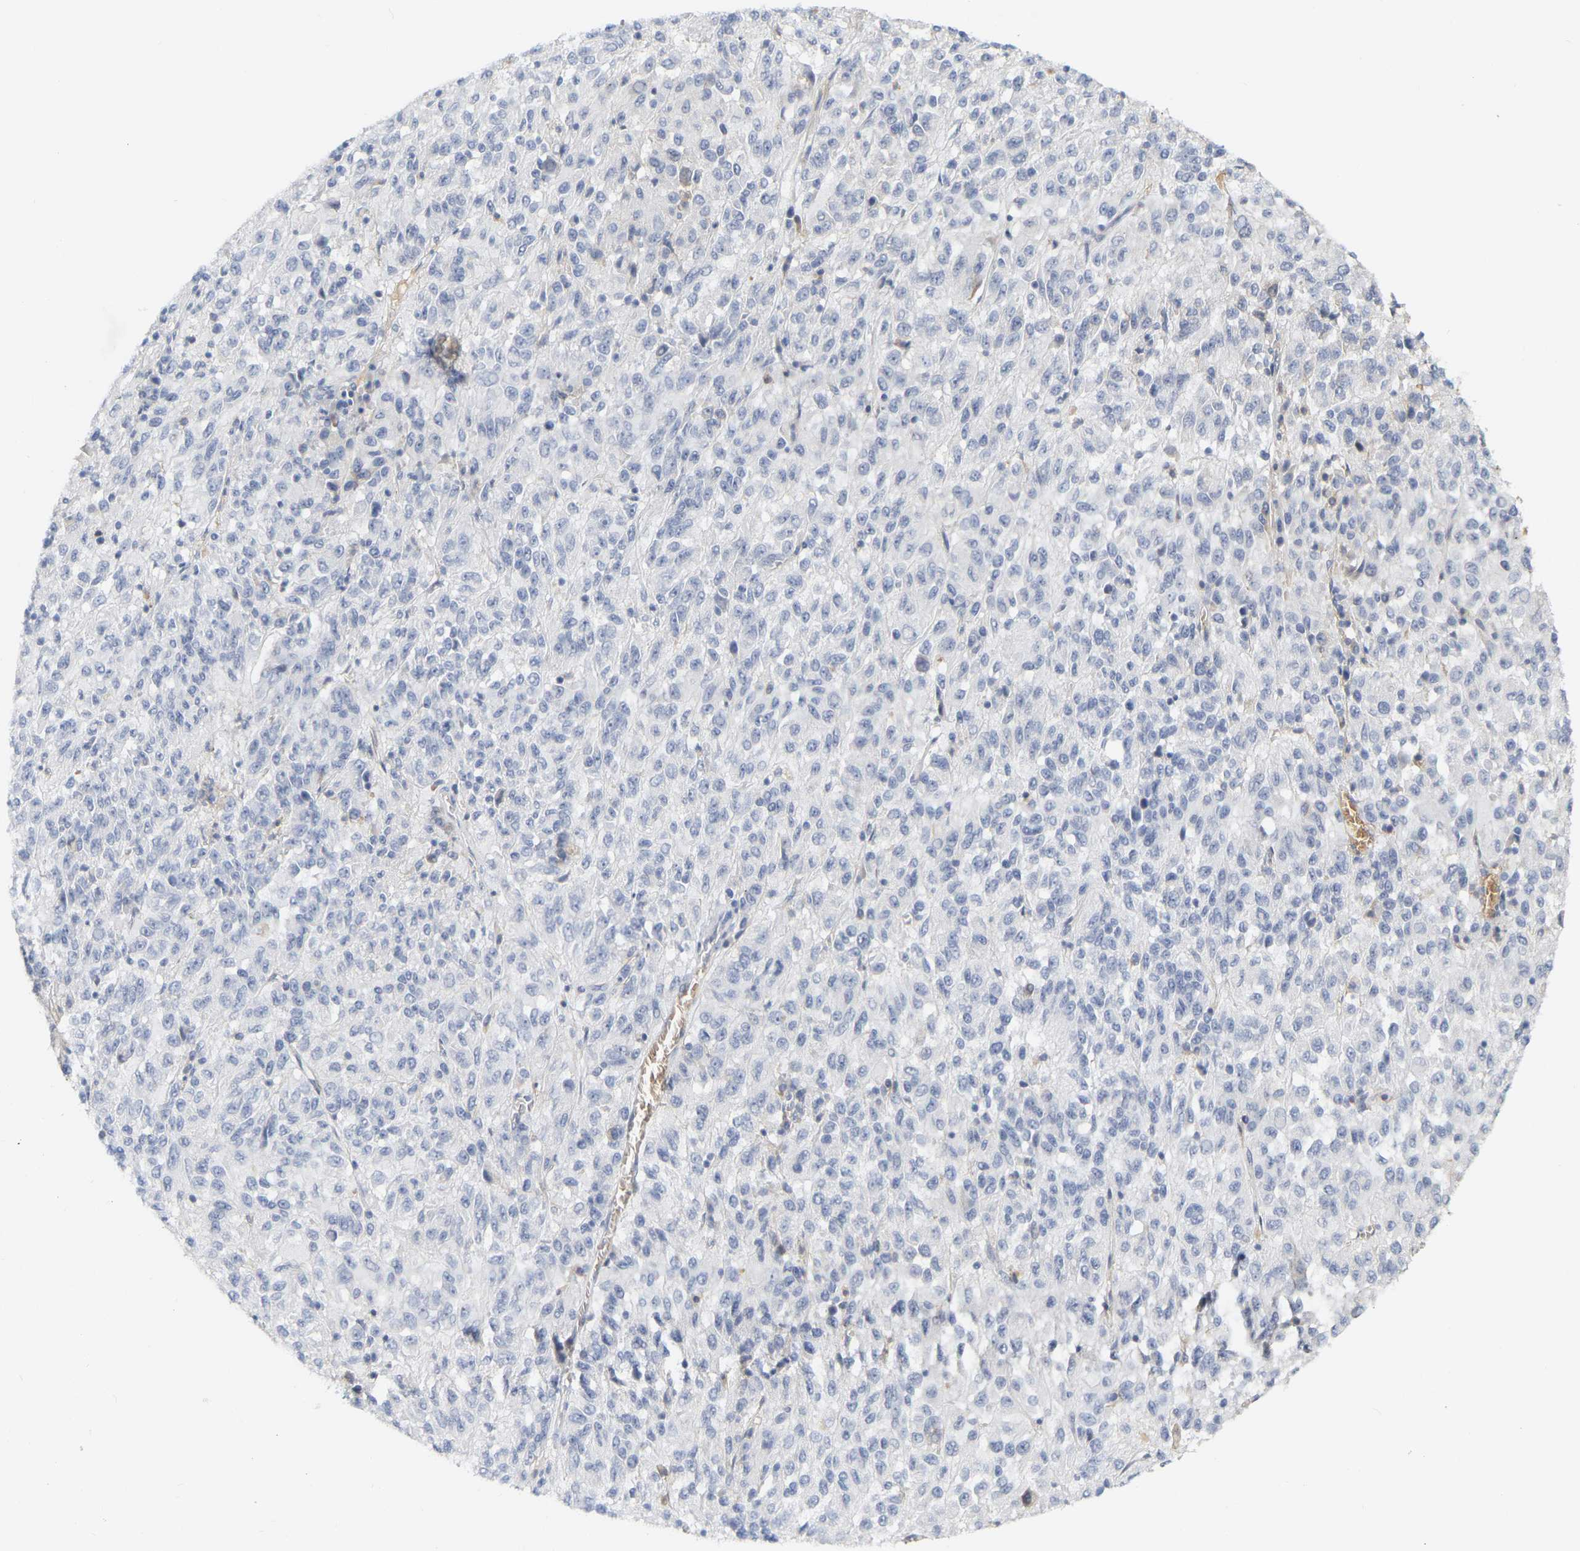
{"staining": {"intensity": "negative", "quantity": "none", "location": "none"}, "tissue": "melanoma", "cell_type": "Tumor cells", "image_type": "cancer", "snomed": [{"axis": "morphology", "description": "Malignant melanoma, Metastatic site"}, {"axis": "topography", "description": "Lung"}], "caption": "The IHC photomicrograph has no significant staining in tumor cells of melanoma tissue. (Brightfield microscopy of DAB IHC at high magnification).", "gene": "GNAS", "patient": {"sex": "male", "age": 64}}